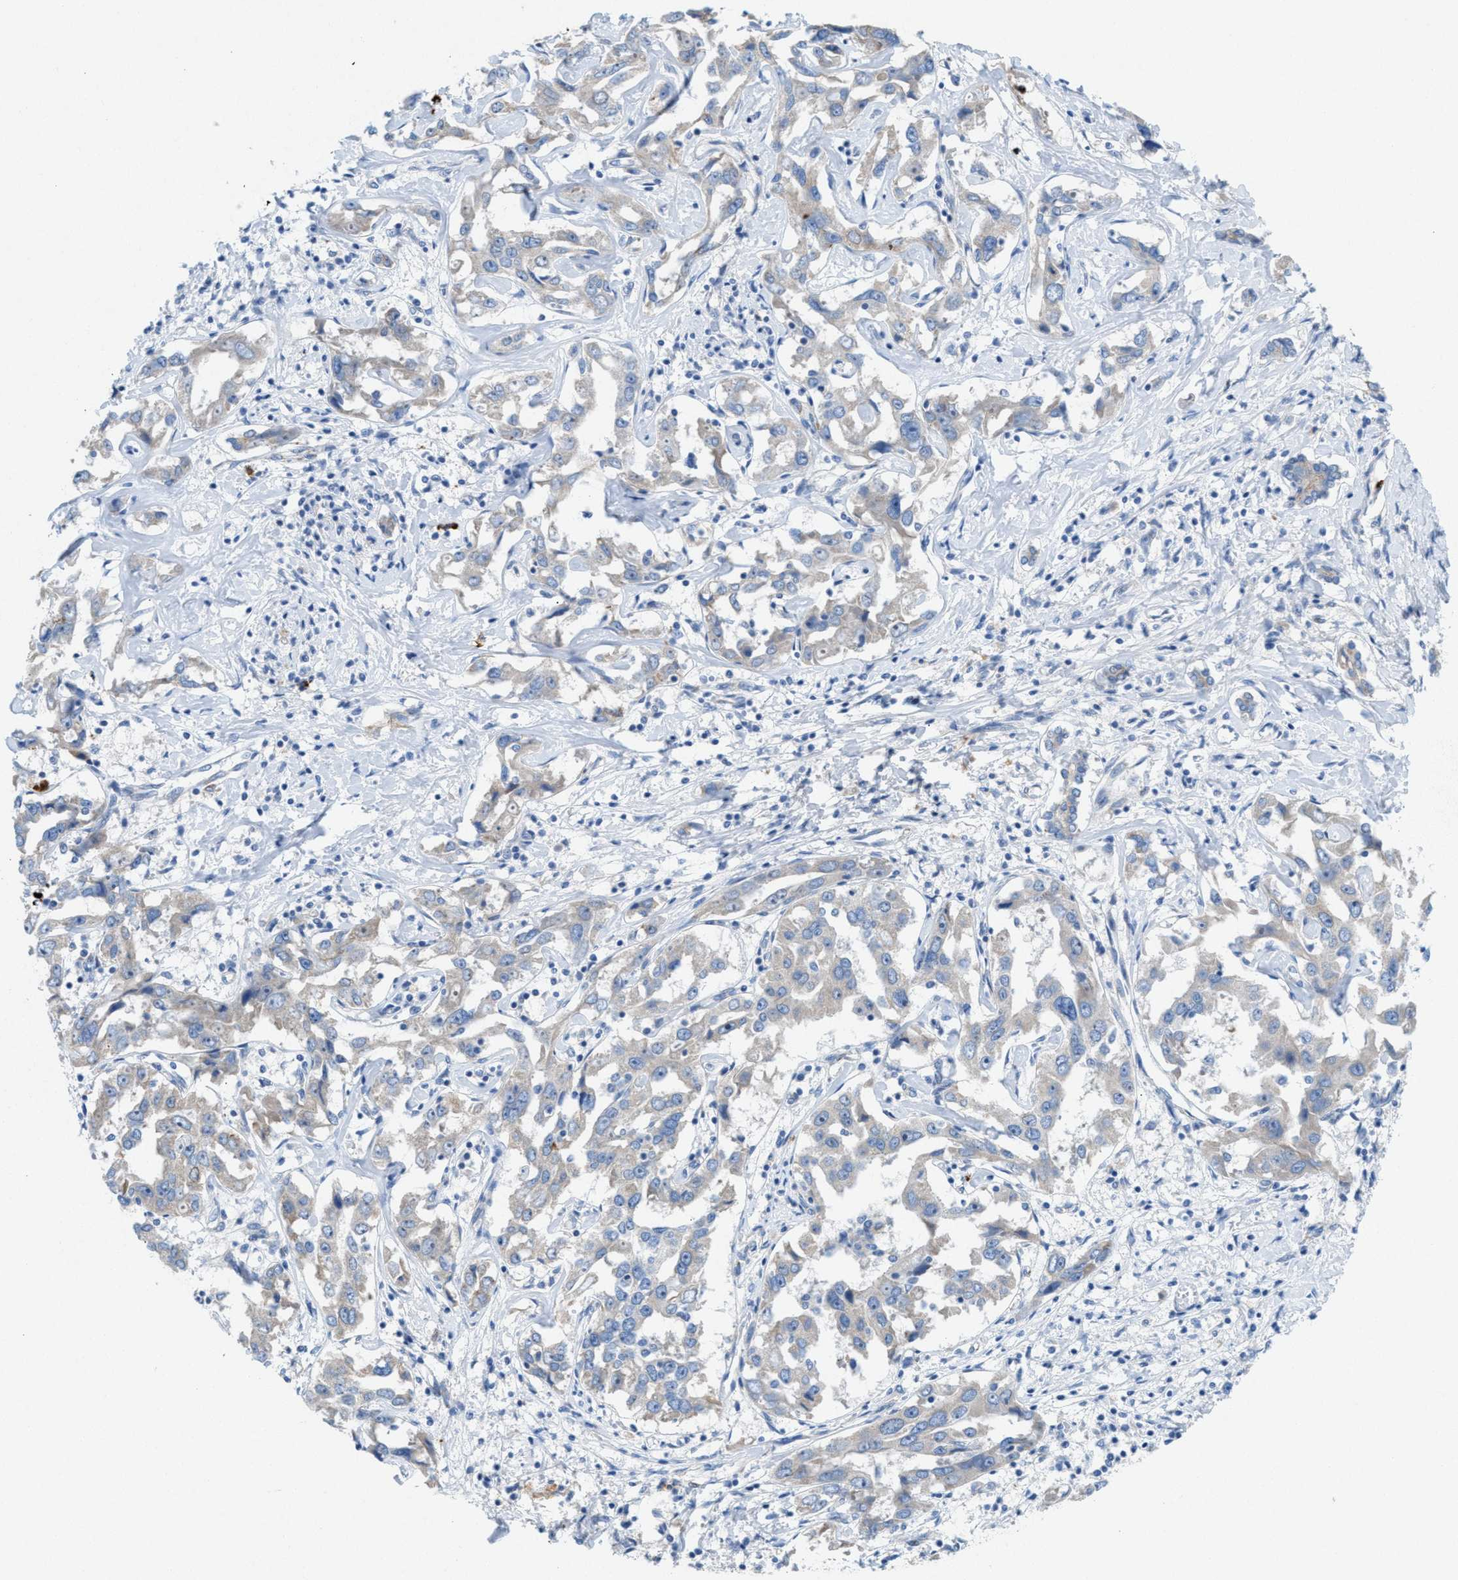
{"staining": {"intensity": "weak", "quantity": "<25%", "location": "cytoplasmic/membranous"}, "tissue": "liver cancer", "cell_type": "Tumor cells", "image_type": "cancer", "snomed": [{"axis": "morphology", "description": "Cholangiocarcinoma"}, {"axis": "topography", "description": "Liver"}], "caption": "Tumor cells show no significant protein expression in cholangiocarcinoma (liver).", "gene": "CMTM1", "patient": {"sex": "male", "age": 59}}